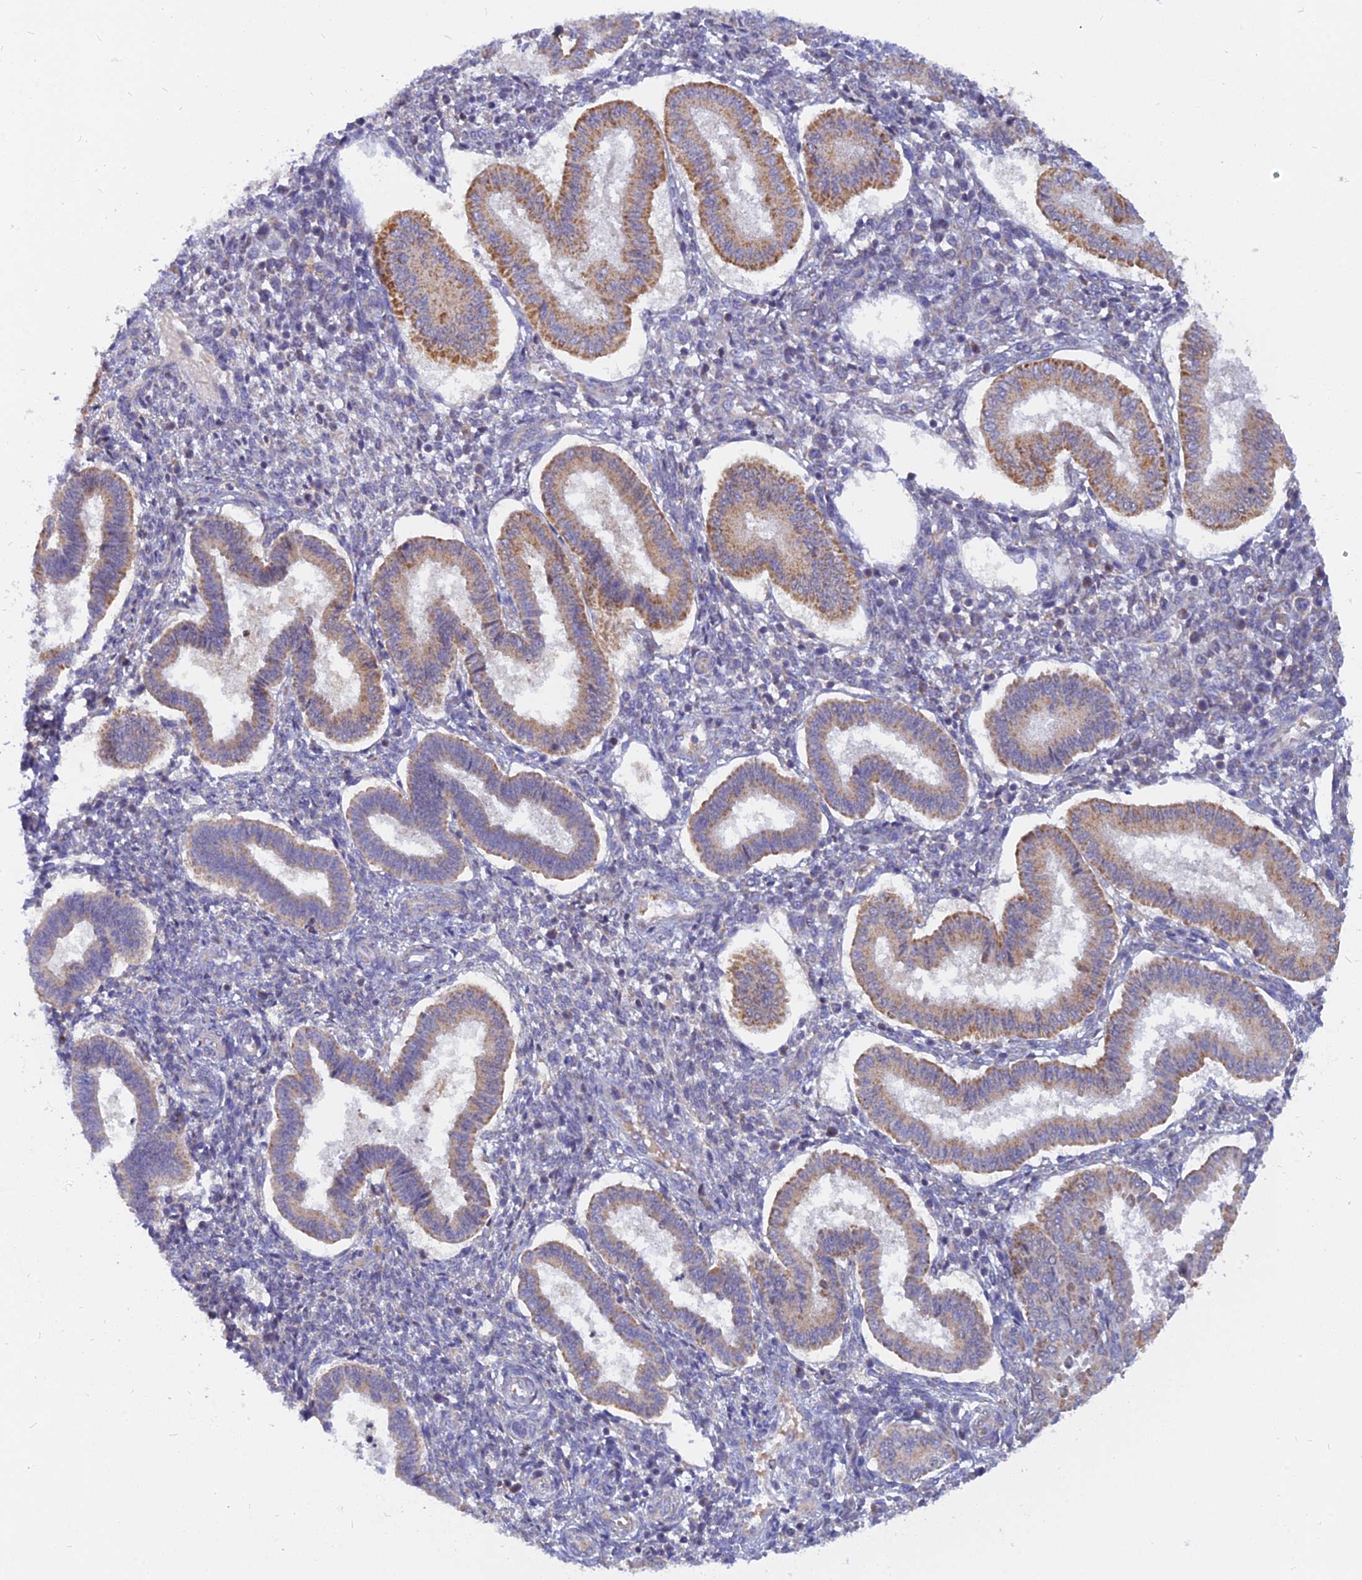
{"staining": {"intensity": "negative", "quantity": "none", "location": "none"}, "tissue": "endometrium", "cell_type": "Cells in endometrial stroma", "image_type": "normal", "snomed": [{"axis": "morphology", "description": "Normal tissue, NOS"}, {"axis": "topography", "description": "Endometrium"}], "caption": "Endometrium stained for a protein using immunohistochemistry reveals no staining cells in endometrial stroma.", "gene": "CACNA1B", "patient": {"sex": "female", "age": 24}}